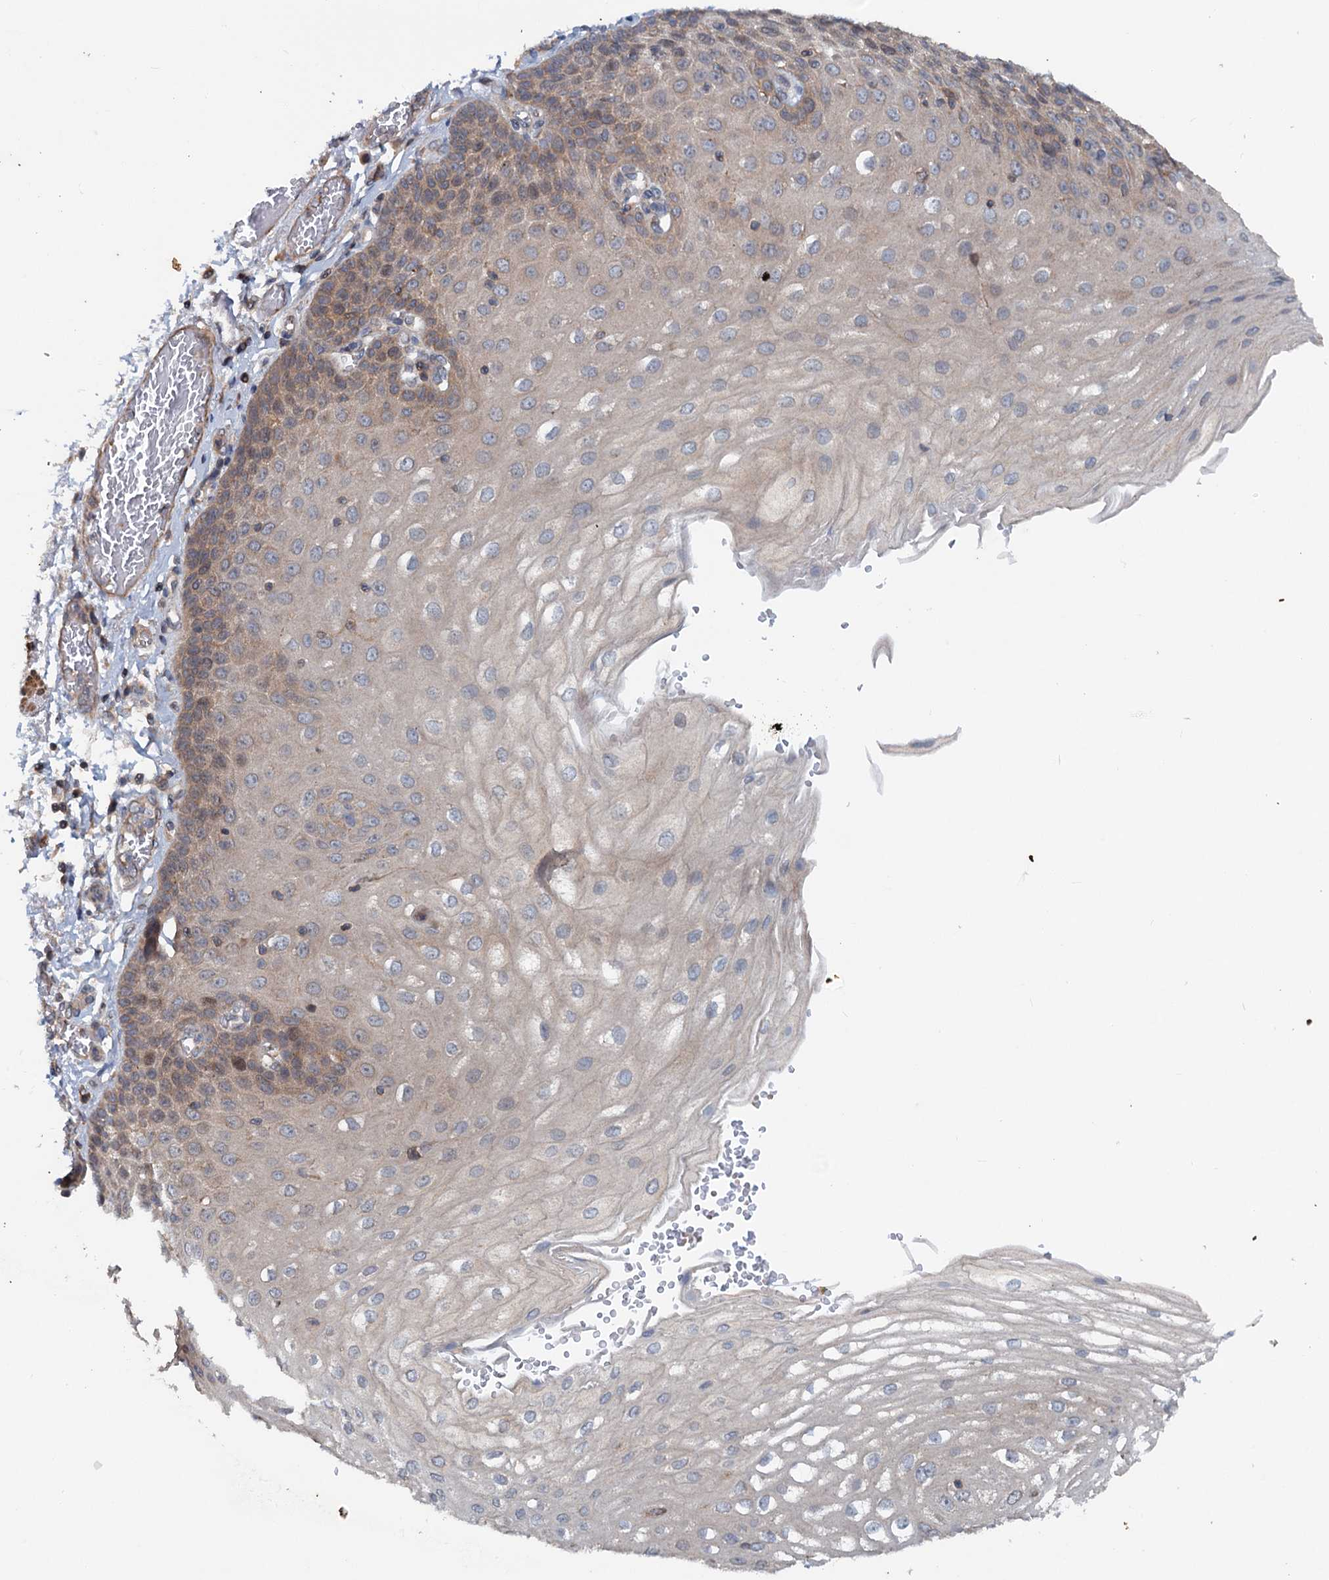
{"staining": {"intensity": "weak", "quantity": "25%-75%", "location": "cytoplasmic/membranous"}, "tissue": "esophagus", "cell_type": "Squamous epithelial cells", "image_type": "normal", "snomed": [{"axis": "morphology", "description": "Normal tissue, NOS"}, {"axis": "topography", "description": "Esophagus"}], "caption": "Immunohistochemical staining of unremarkable human esophagus displays weak cytoplasmic/membranous protein expression in about 25%-75% of squamous epithelial cells. The protein is stained brown, and the nuclei are stained in blue (DAB (3,3'-diaminobenzidine) IHC with brightfield microscopy, high magnification).", "gene": "TEDC1", "patient": {"sex": "male", "age": 81}}